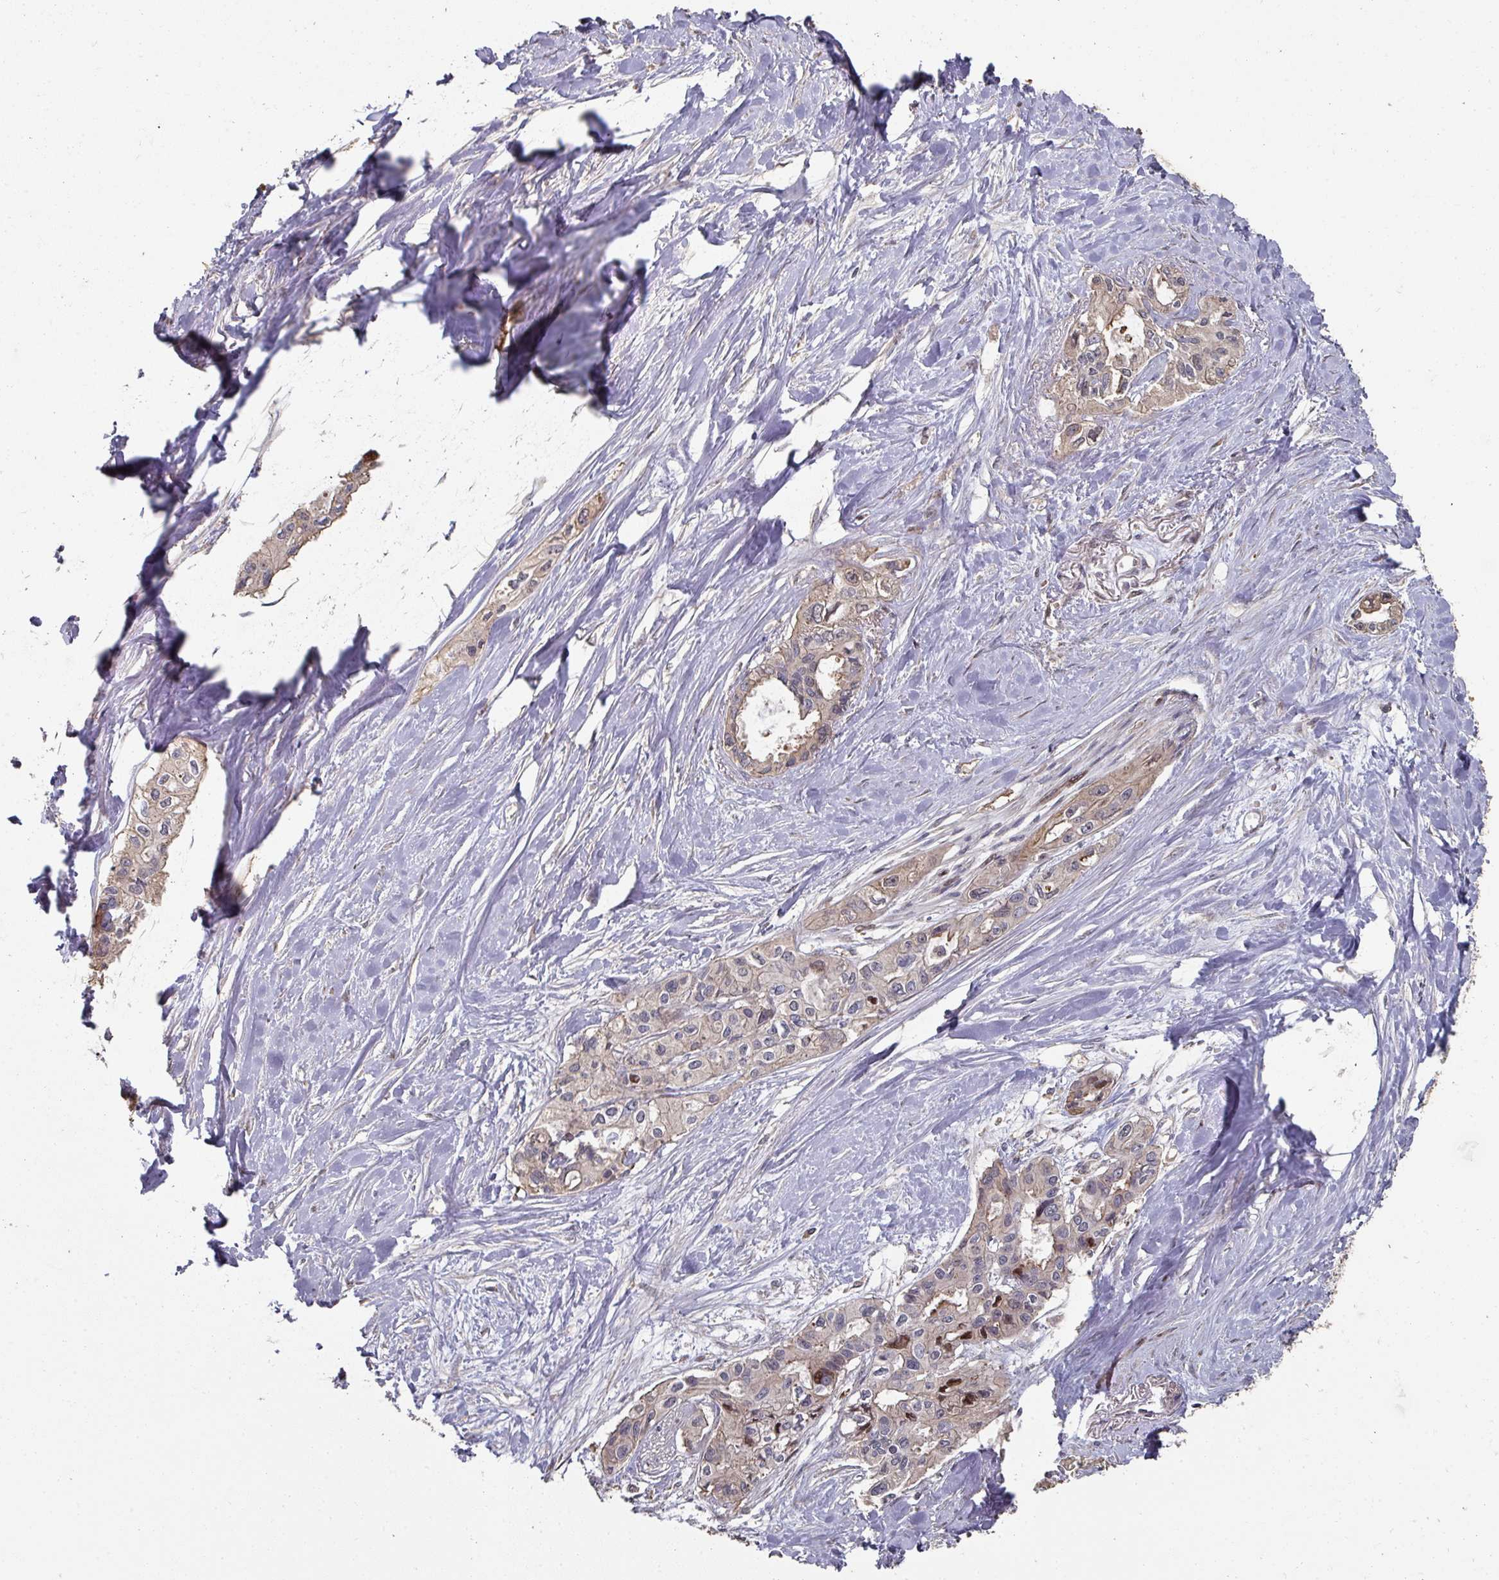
{"staining": {"intensity": "weak", "quantity": "25%-75%", "location": "cytoplasmic/membranous,nuclear"}, "tissue": "pancreatic cancer", "cell_type": "Tumor cells", "image_type": "cancer", "snomed": [{"axis": "morphology", "description": "Adenocarcinoma, NOS"}, {"axis": "topography", "description": "Pancreas"}], "caption": "Protein expression by IHC shows weak cytoplasmic/membranous and nuclear expression in about 25%-75% of tumor cells in pancreatic cancer.", "gene": "CA7", "patient": {"sex": "female", "age": 50}}